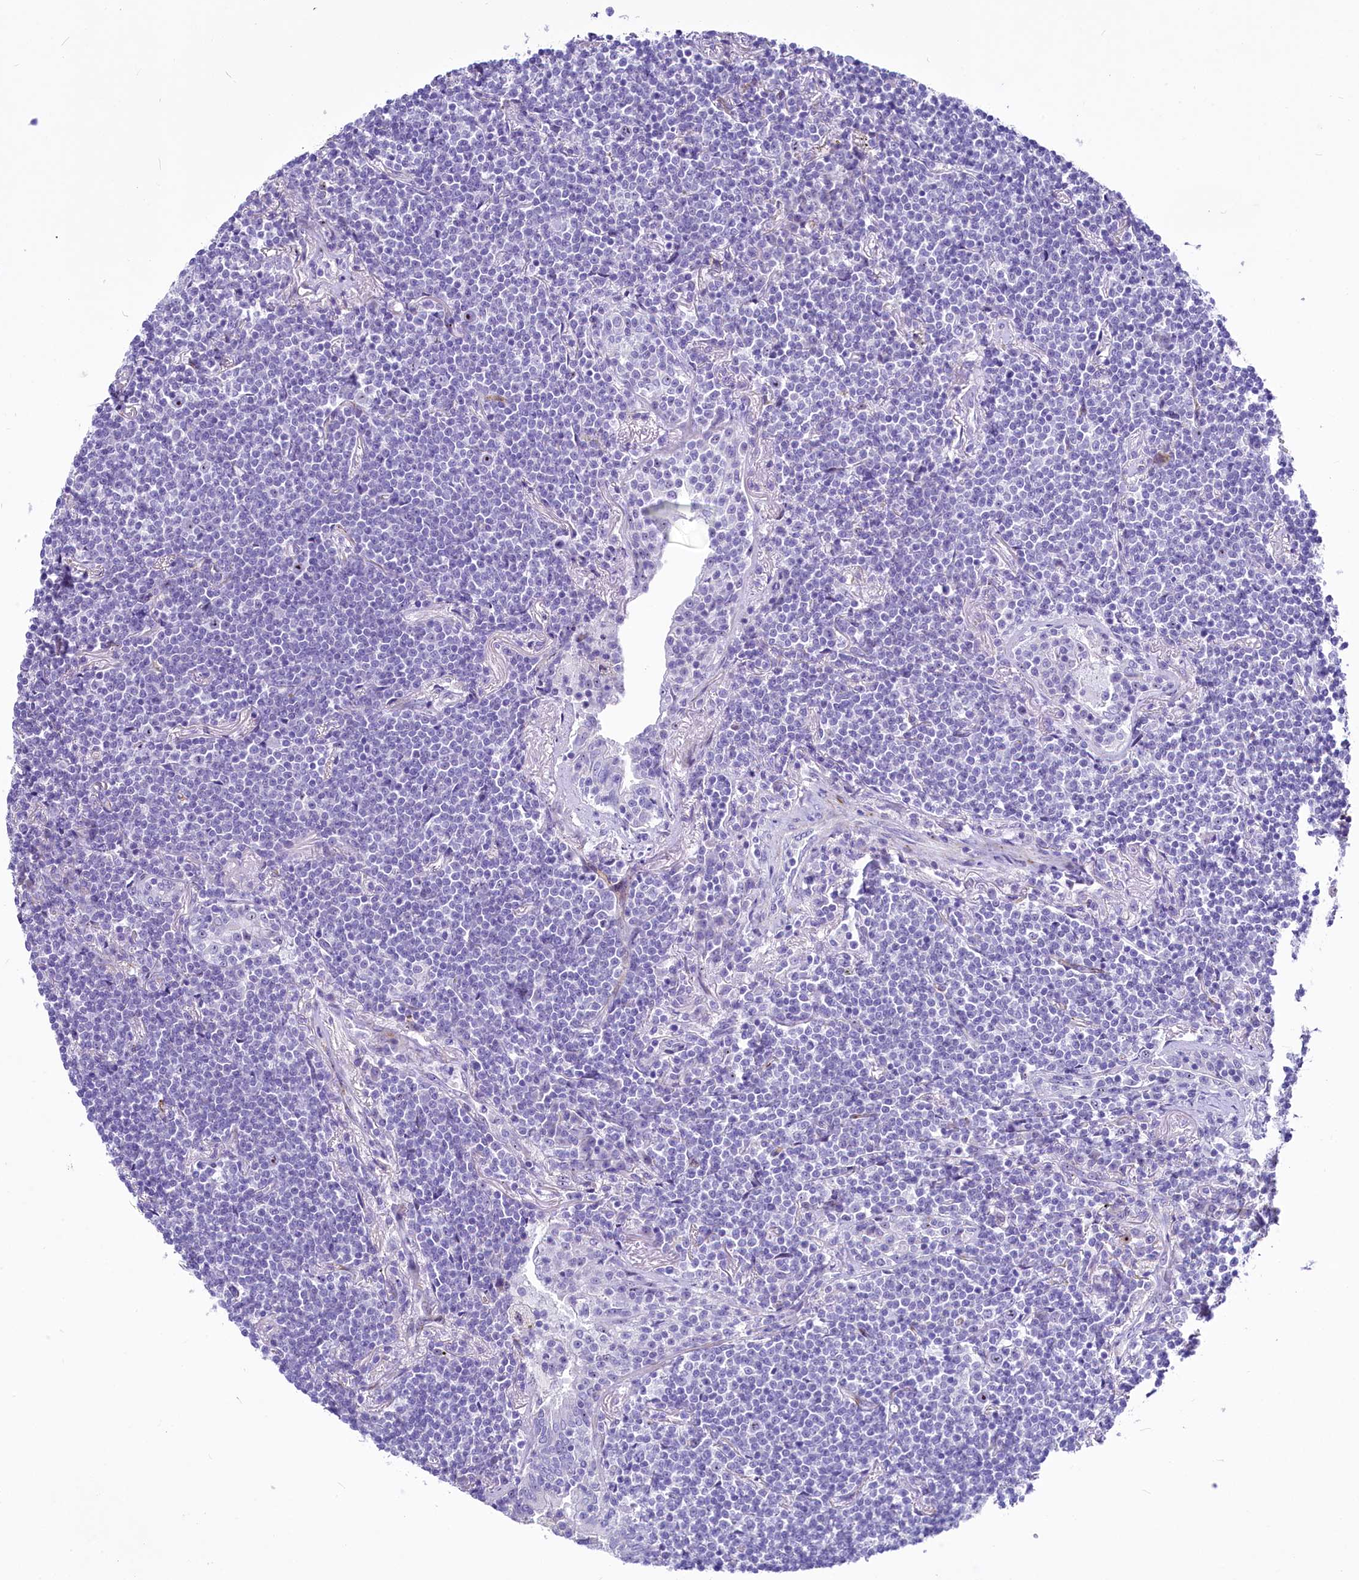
{"staining": {"intensity": "negative", "quantity": "none", "location": "none"}, "tissue": "lymphoma", "cell_type": "Tumor cells", "image_type": "cancer", "snomed": [{"axis": "morphology", "description": "Malignant lymphoma, non-Hodgkin's type, Low grade"}, {"axis": "topography", "description": "Lung"}], "caption": "This is an immunohistochemistry photomicrograph of human lymphoma. There is no expression in tumor cells.", "gene": "SH3TC2", "patient": {"sex": "female", "age": 71}}